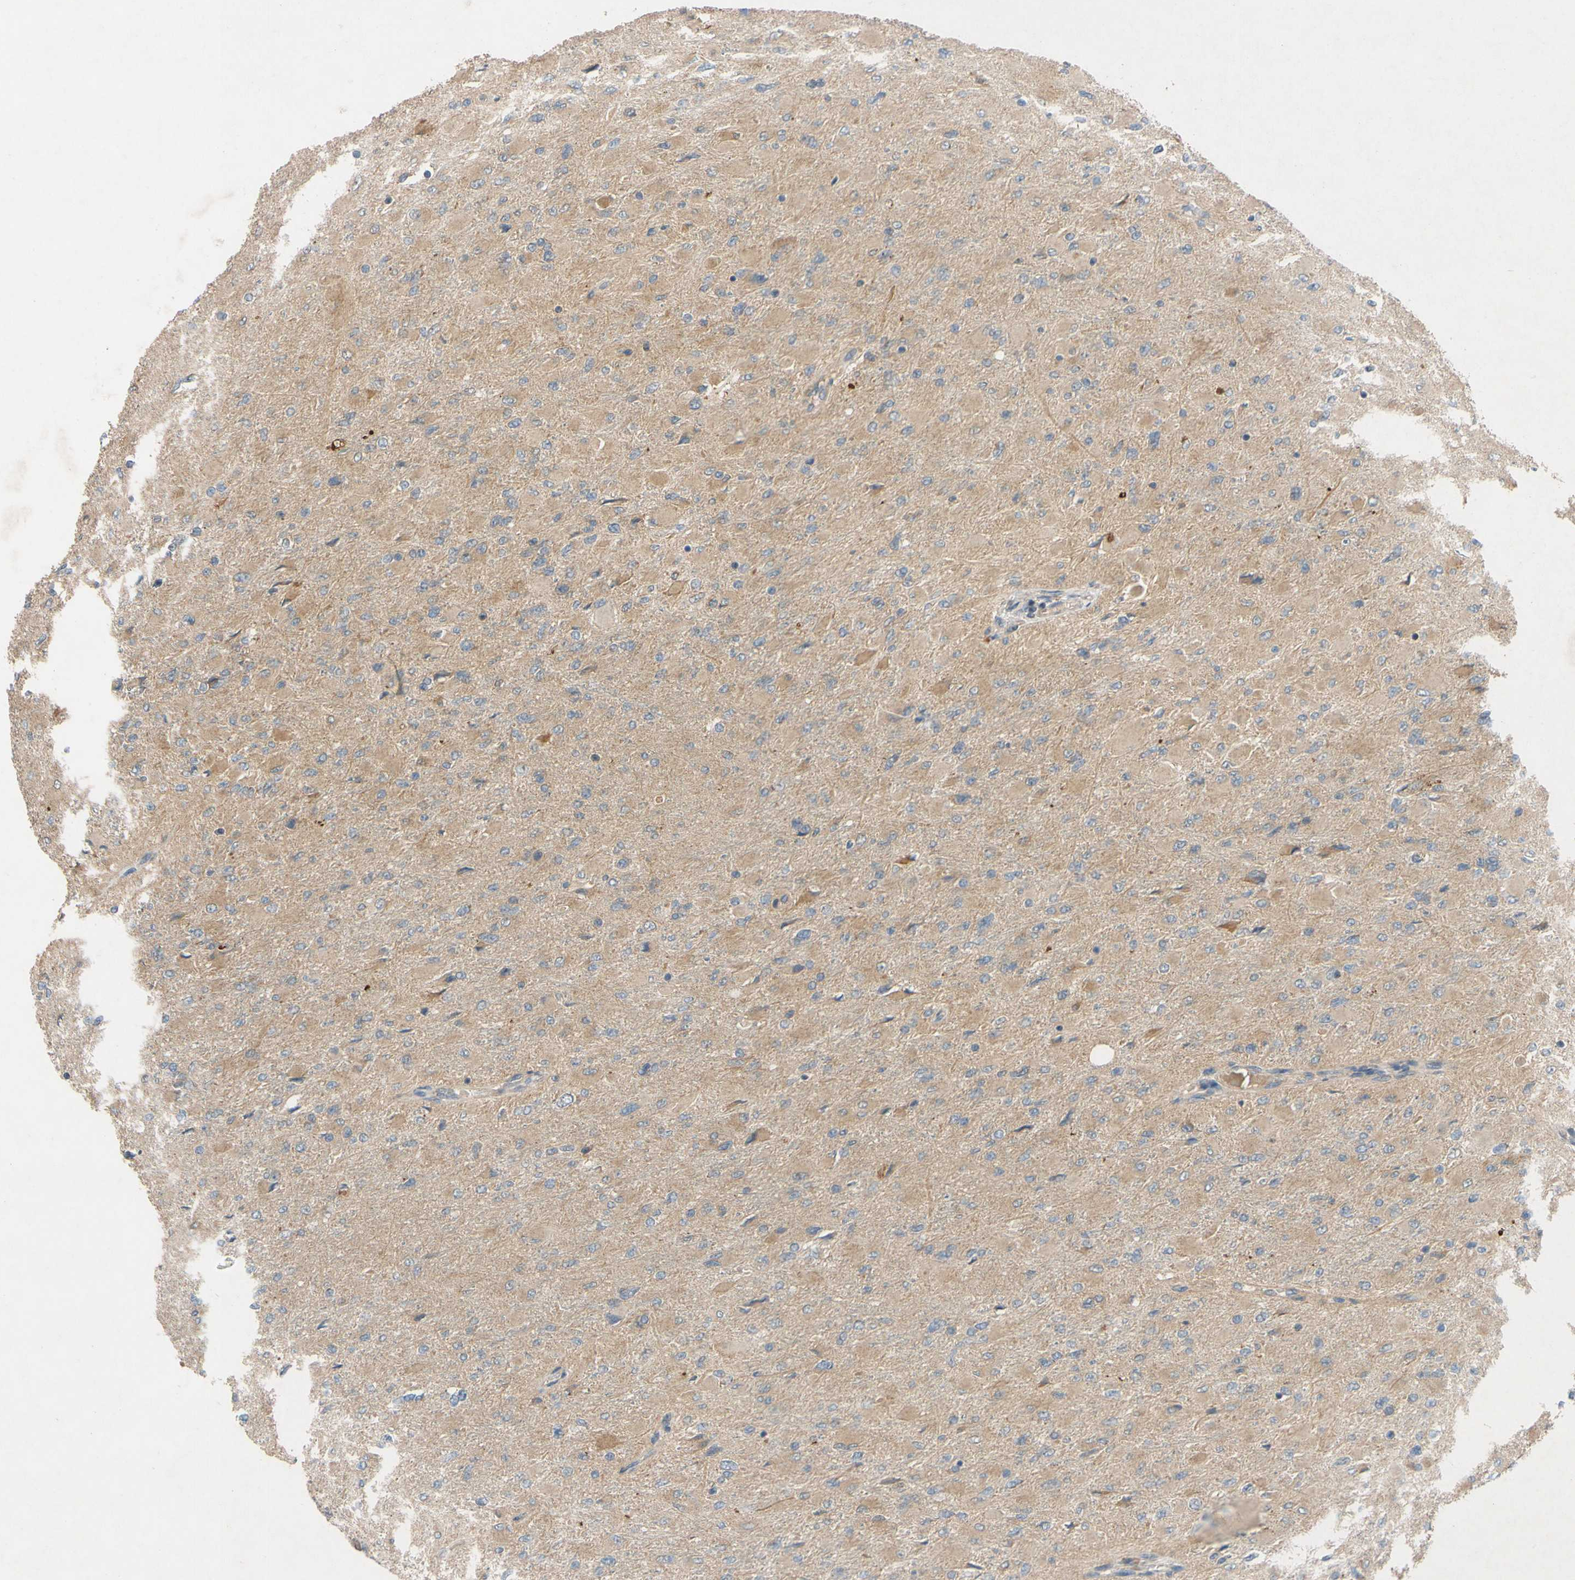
{"staining": {"intensity": "moderate", "quantity": ">75%", "location": "cytoplasmic/membranous"}, "tissue": "glioma", "cell_type": "Tumor cells", "image_type": "cancer", "snomed": [{"axis": "morphology", "description": "Glioma, malignant, High grade"}, {"axis": "topography", "description": "Cerebral cortex"}], "caption": "High-magnification brightfield microscopy of malignant glioma (high-grade) stained with DAB (brown) and counterstained with hematoxylin (blue). tumor cells exhibit moderate cytoplasmic/membranous staining is present in approximately>75% of cells. (IHC, brightfield microscopy, high magnification).", "gene": "MBTPS2", "patient": {"sex": "female", "age": 36}}